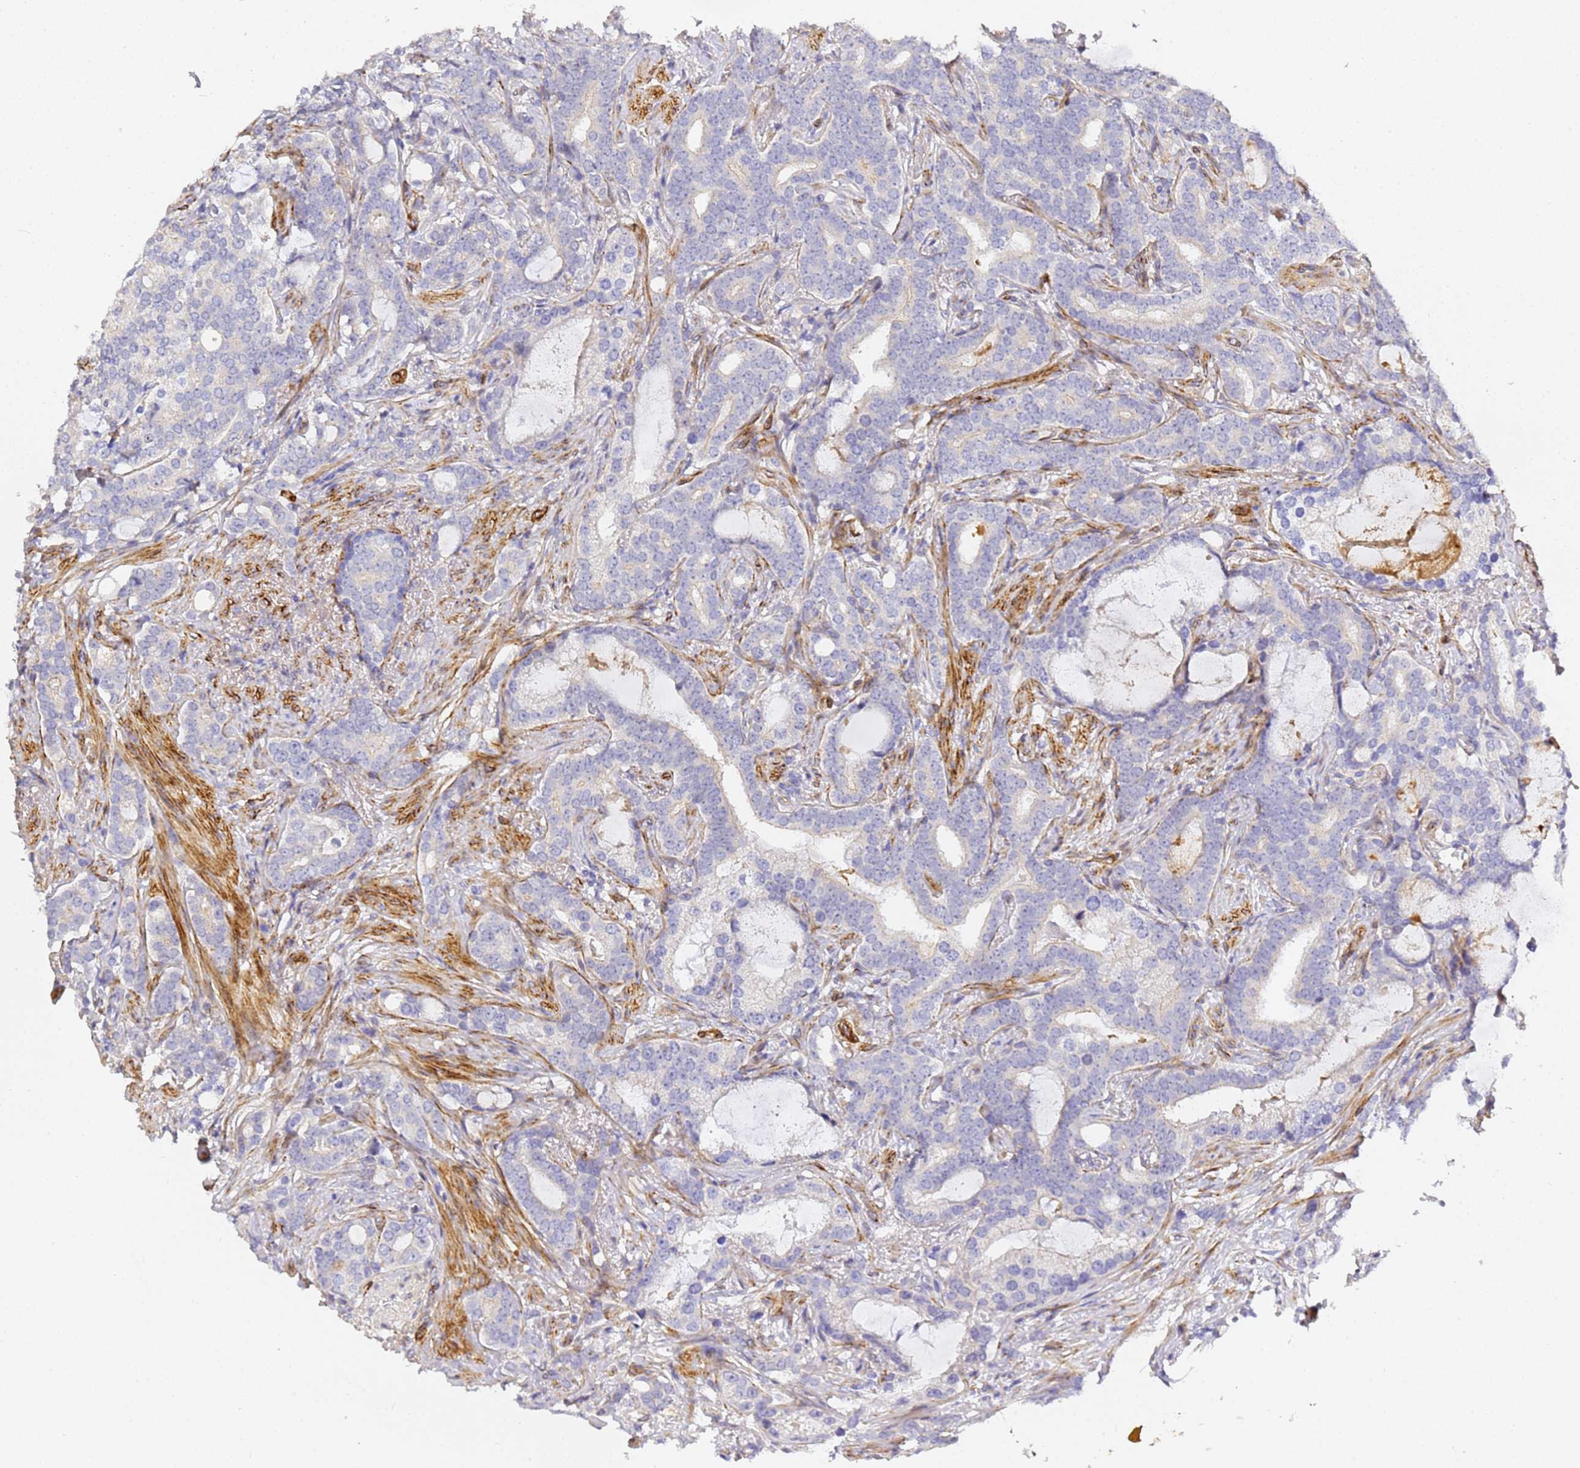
{"staining": {"intensity": "negative", "quantity": "none", "location": "none"}, "tissue": "prostate cancer", "cell_type": "Tumor cells", "image_type": "cancer", "snomed": [{"axis": "morphology", "description": "Adenocarcinoma, Low grade"}, {"axis": "topography", "description": "Prostate"}], "caption": "DAB (3,3'-diaminobenzidine) immunohistochemical staining of prostate low-grade adenocarcinoma shows no significant staining in tumor cells.", "gene": "CFH", "patient": {"sex": "male", "age": 71}}